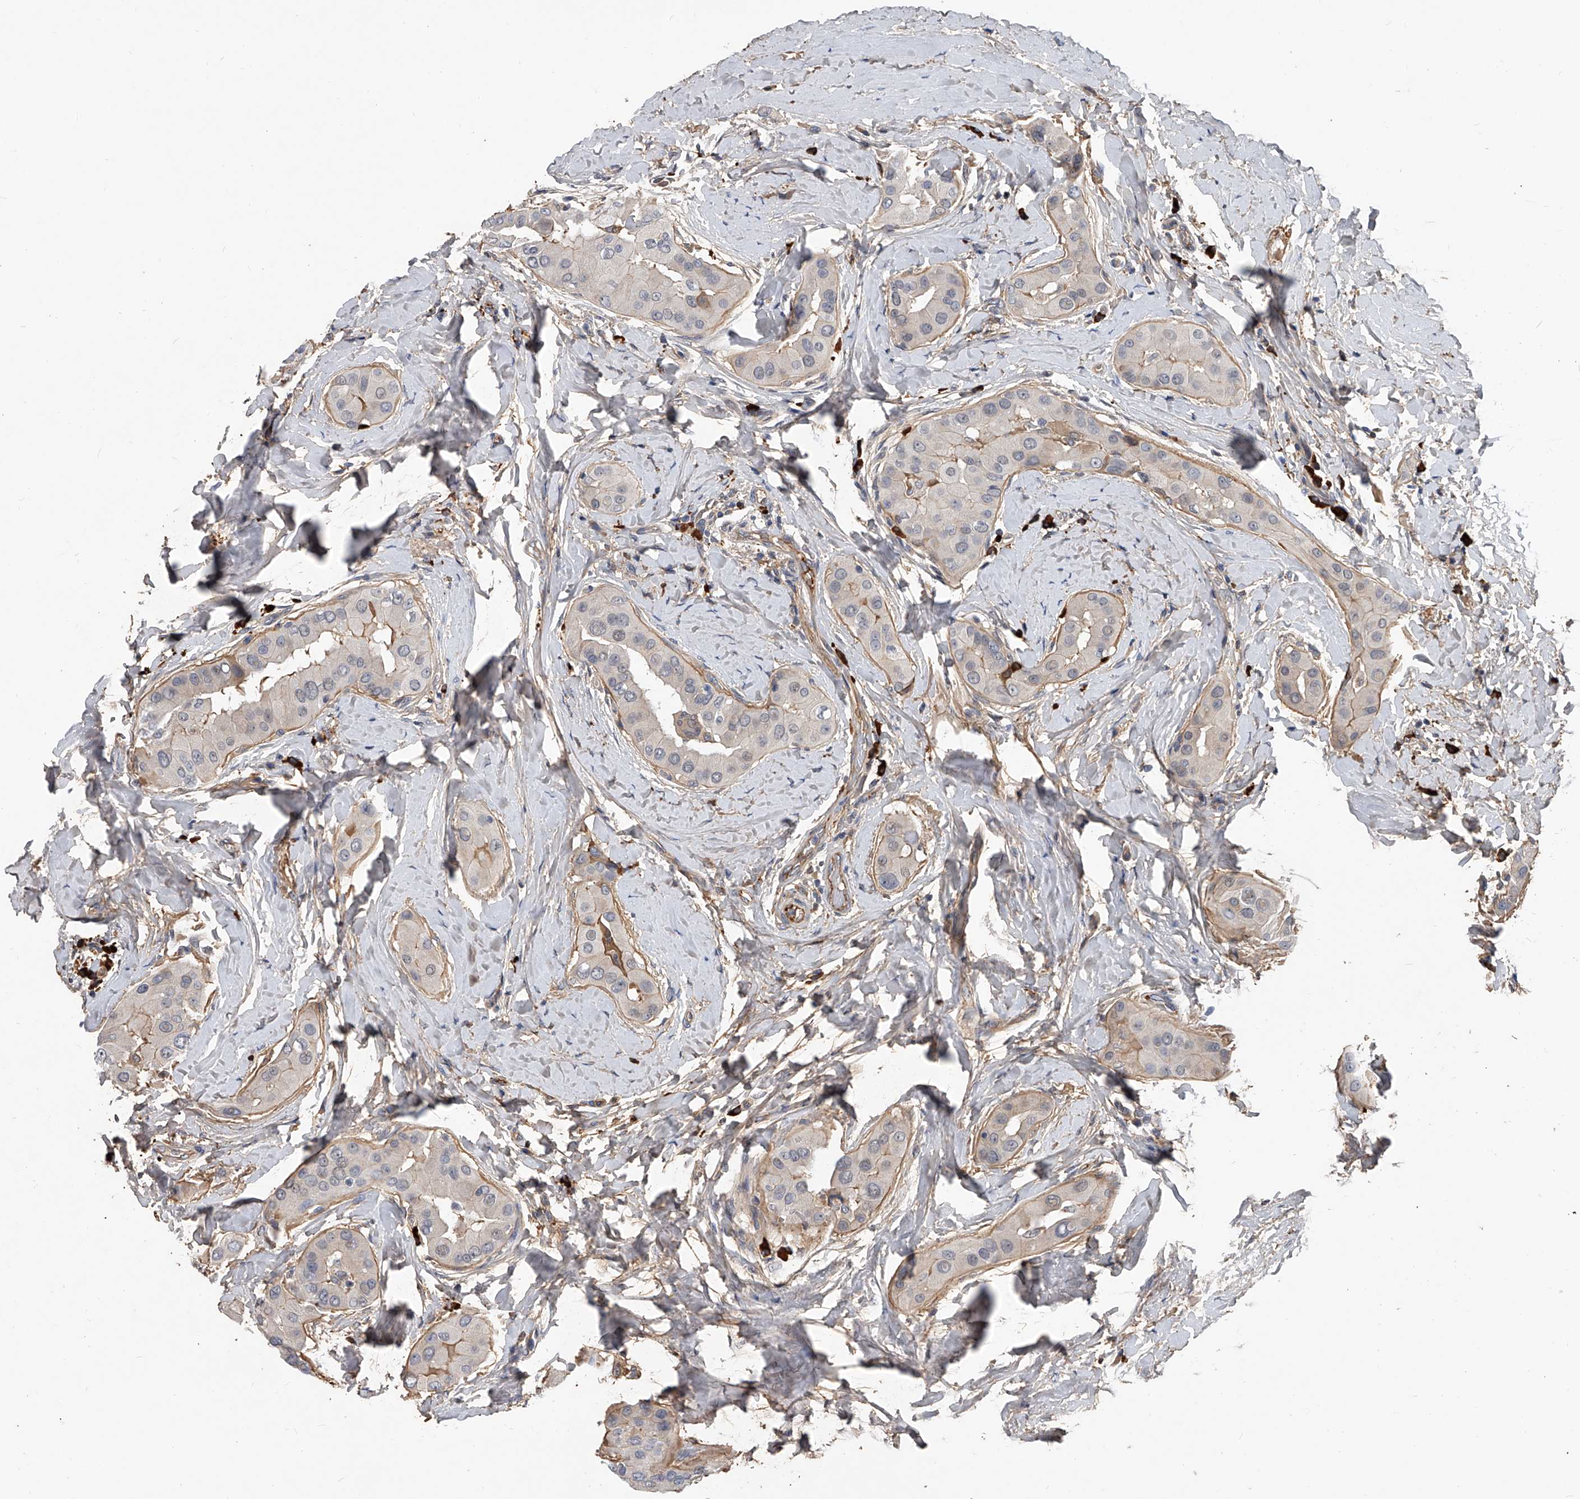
{"staining": {"intensity": "moderate", "quantity": "<25%", "location": "cytoplasmic/membranous"}, "tissue": "thyroid cancer", "cell_type": "Tumor cells", "image_type": "cancer", "snomed": [{"axis": "morphology", "description": "Papillary adenocarcinoma, NOS"}, {"axis": "topography", "description": "Thyroid gland"}], "caption": "Human thyroid cancer stained with a brown dye reveals moderate cytoplasmic/membranous positive staining in about <25% of tumor cells.", "gene": "ZNF25", "patient": {"sex": "male", "age": 33}}